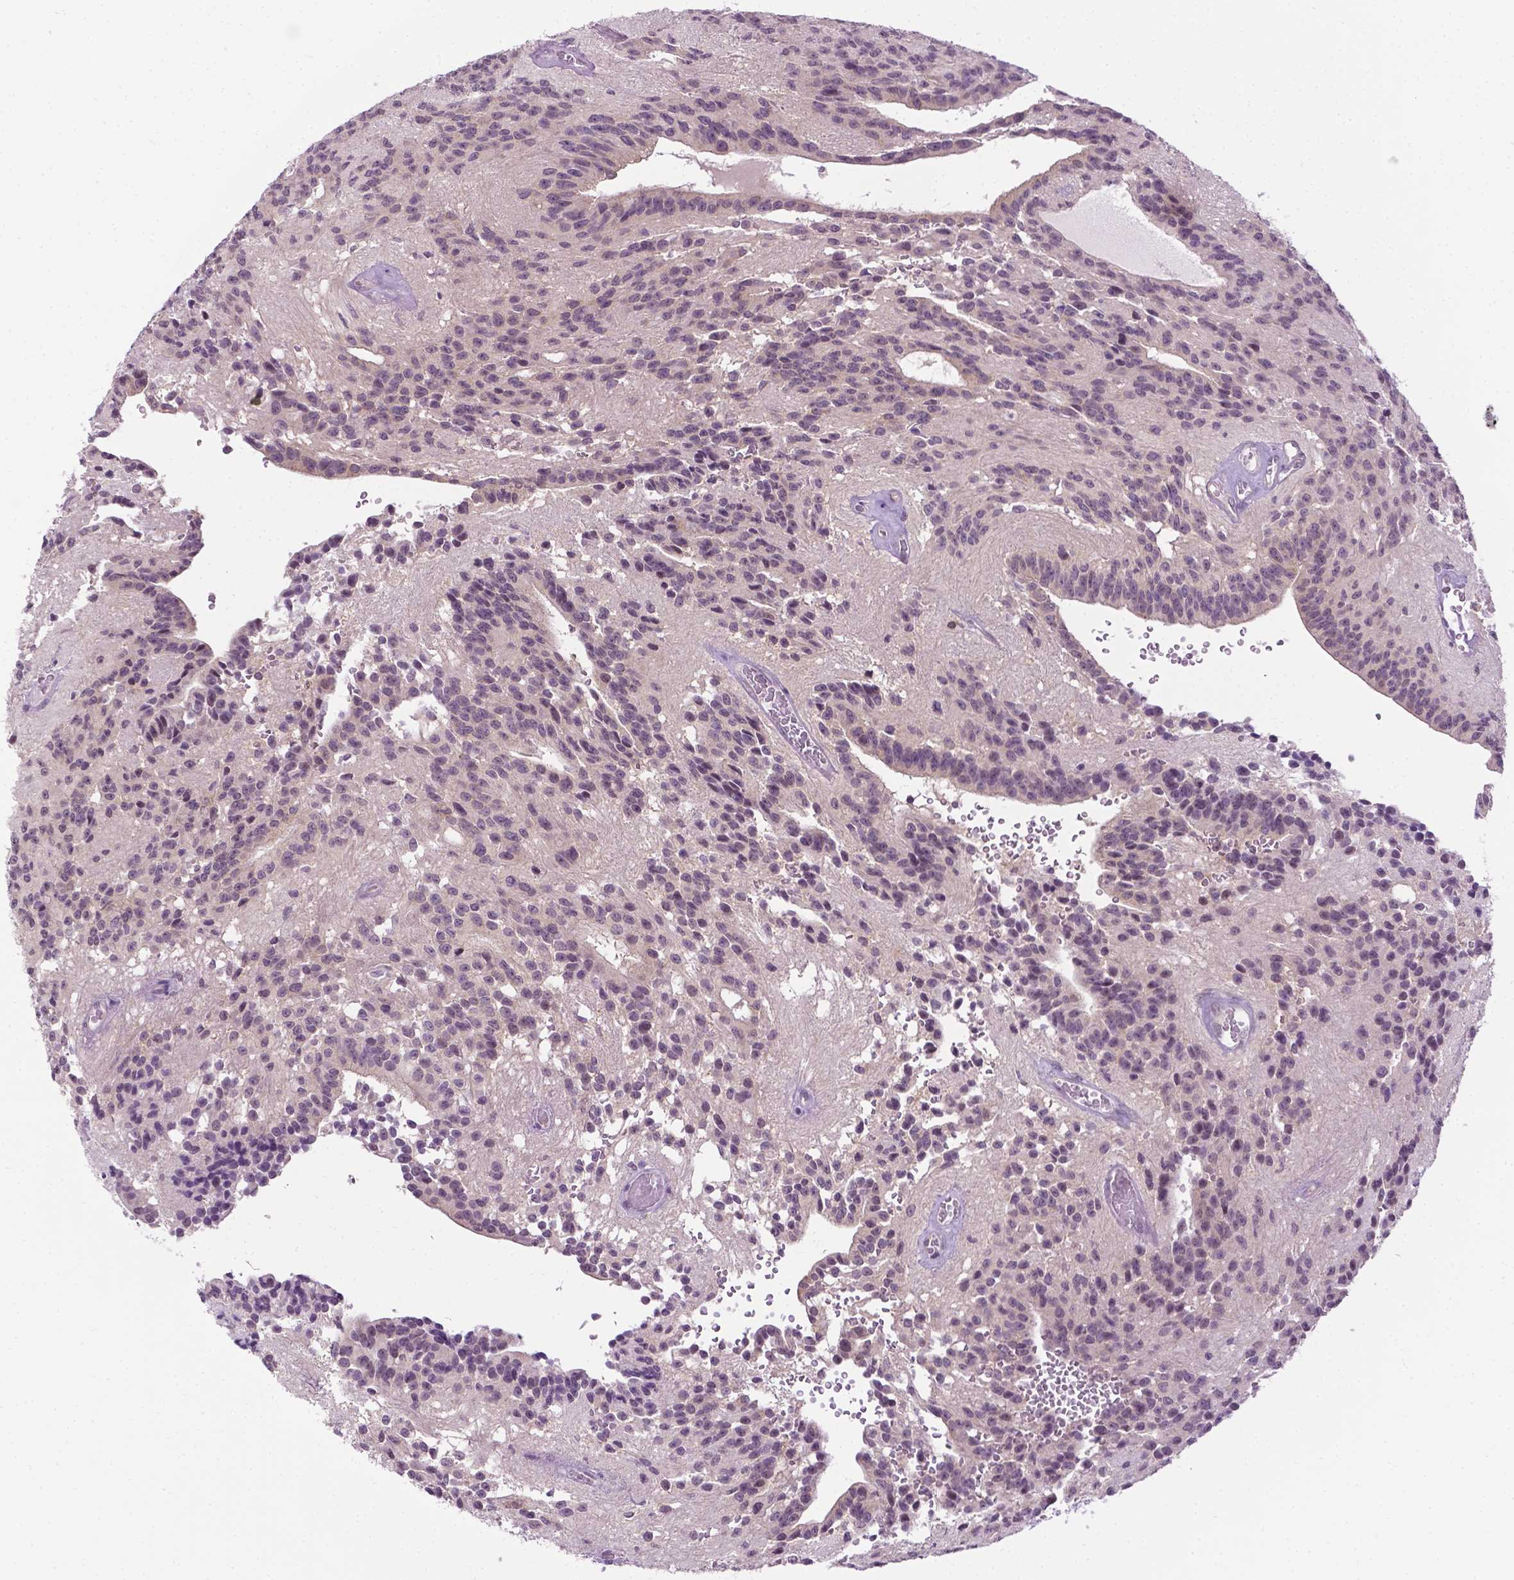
{"staining": {"intensity": "negative", "quantity": "none", "location": "none"}, "tissue": "glioma", "cell_type": "Tumor cells", "image_type": "cancer", "snomed": [{"axis": "morphology", "description": "Glioma, malignant, Low grade"}, {"axis": "topography", "description": "Brain"}], "caption": "Tumor cells show no significant protein staining in malignant glioma (low-grade). The staining was performed using DAB (3,3'-diaminobenzidine) to visualize the protein expression in brown, while the nuclei were stained in blue with hematoxylin (Magnification: 20x).", "gene": "DENND4A", "patient": {"sex": "male", "age": 31}}